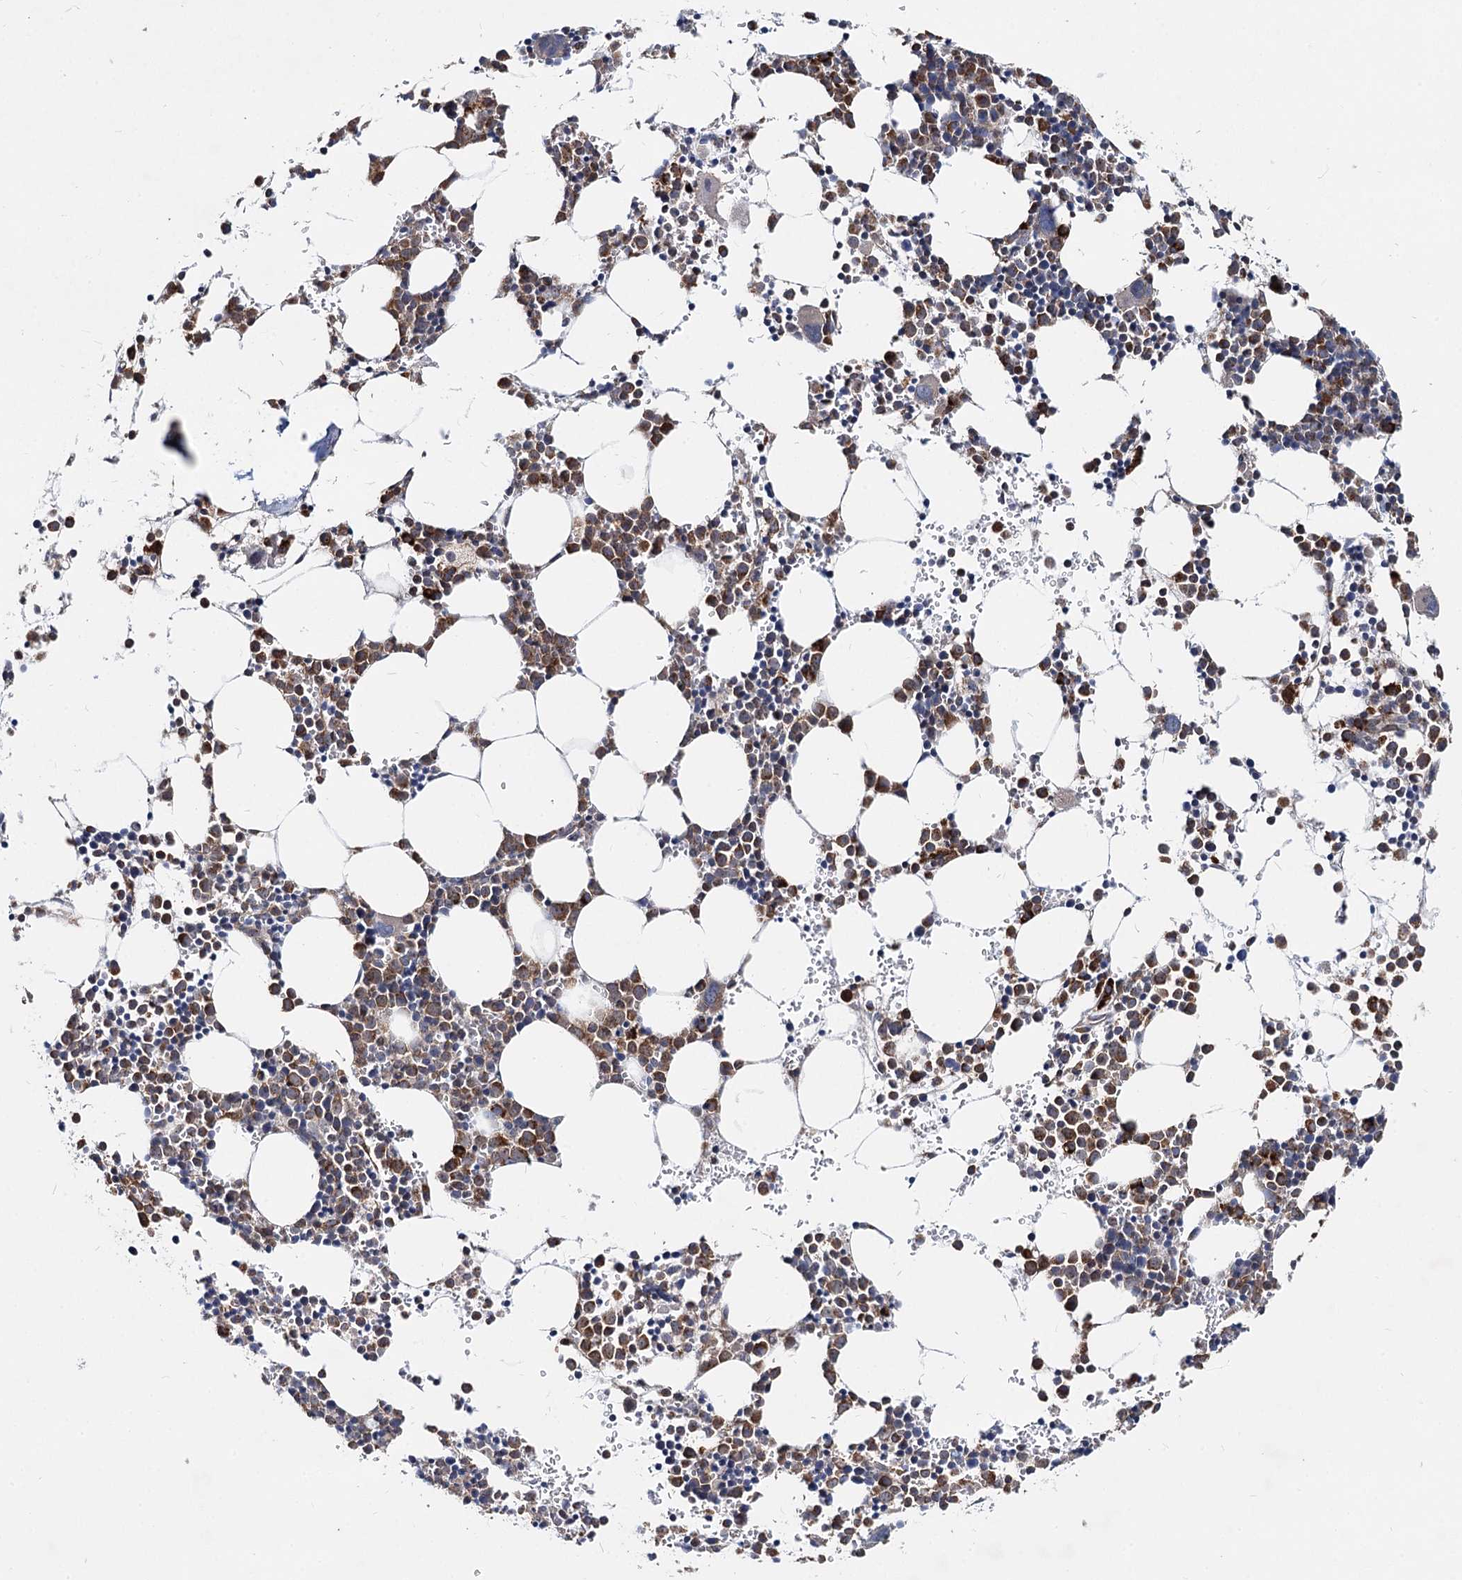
{"staining": {"intensity": "moderate", "quantity": "25%-75%", "location": "cytoplasmic/membranous"}, "tissue": "bone marrow", "cell_type": "Hematopoietic cells", "image_type": "normal", "snomed": [{"axis": "morphology", "description": "Normal tissue, NOS"}, {"axis": "topography", "description": "Bone marrow"}], "caption": "Immunohistochemical staining of benign bone marrow displays 25%-75% levels of moderate cytoplasmic/membranous protein positivity in about 25%-75% of hematopoietic cells.", "gene": "SPART", "patient": {"sex": "female", "age": 89}}